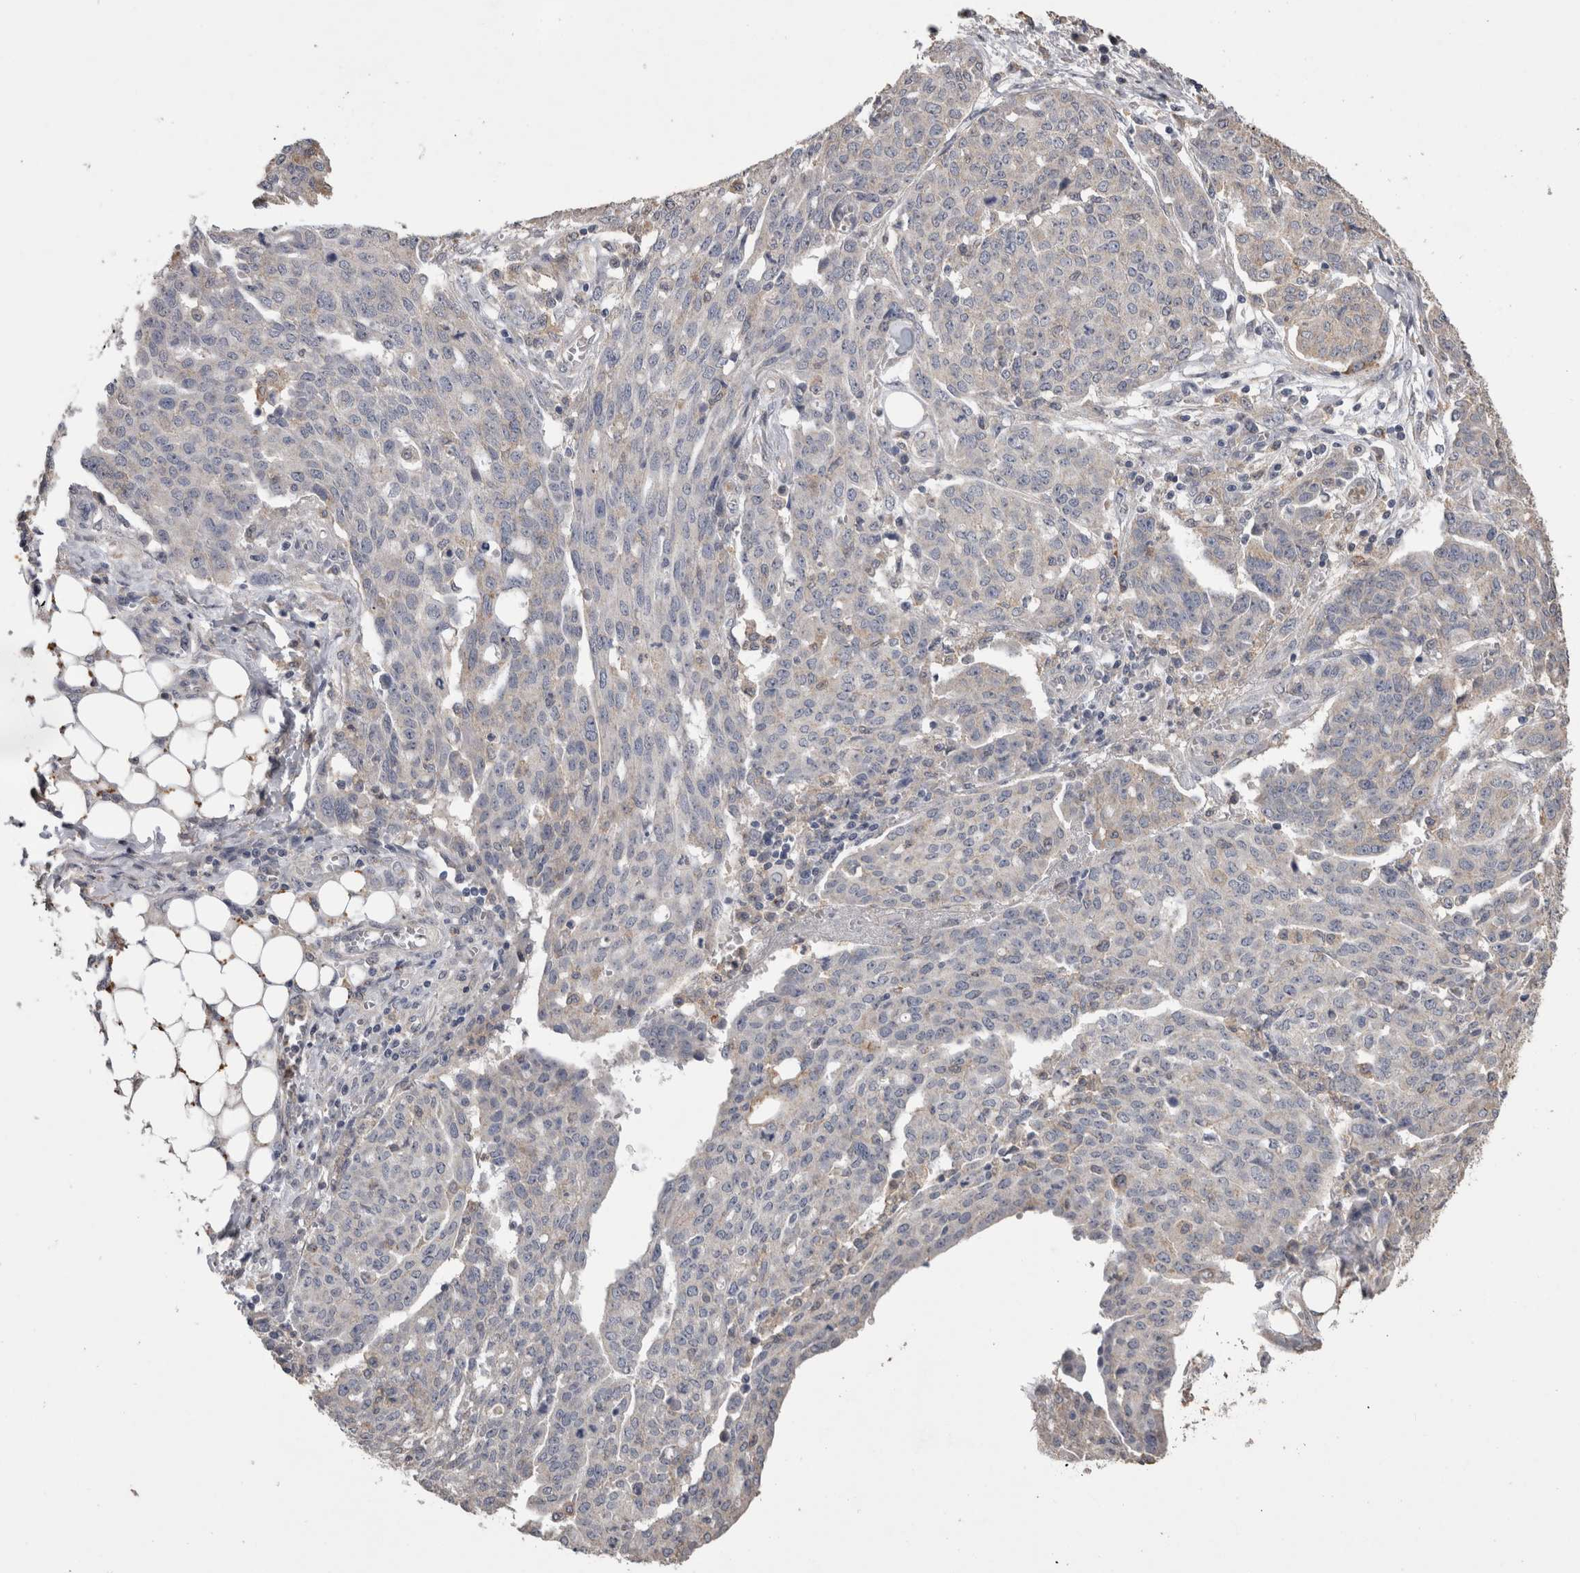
{"staining": {"intensity": "negative", "quantity": "none", "location": "none"}, "tissue": "ovarian cancer", "cell_type": "Tumor cells", "image_type": "cancer", "snomed": [{"axis": "morphology", "description": "Cystadenocarcinoma, serous, NOS"}, {"axis": "topography", "description": "Soft tissue"}, {"axis": "topography", "description": "Ovary"}], "caption": "Human ovarian cancer stained for a protein using immunohistochemistry displays no expression in tumor cells.", "gene": "CNTFR", "patient": {"sex": "female", "age": 57}}